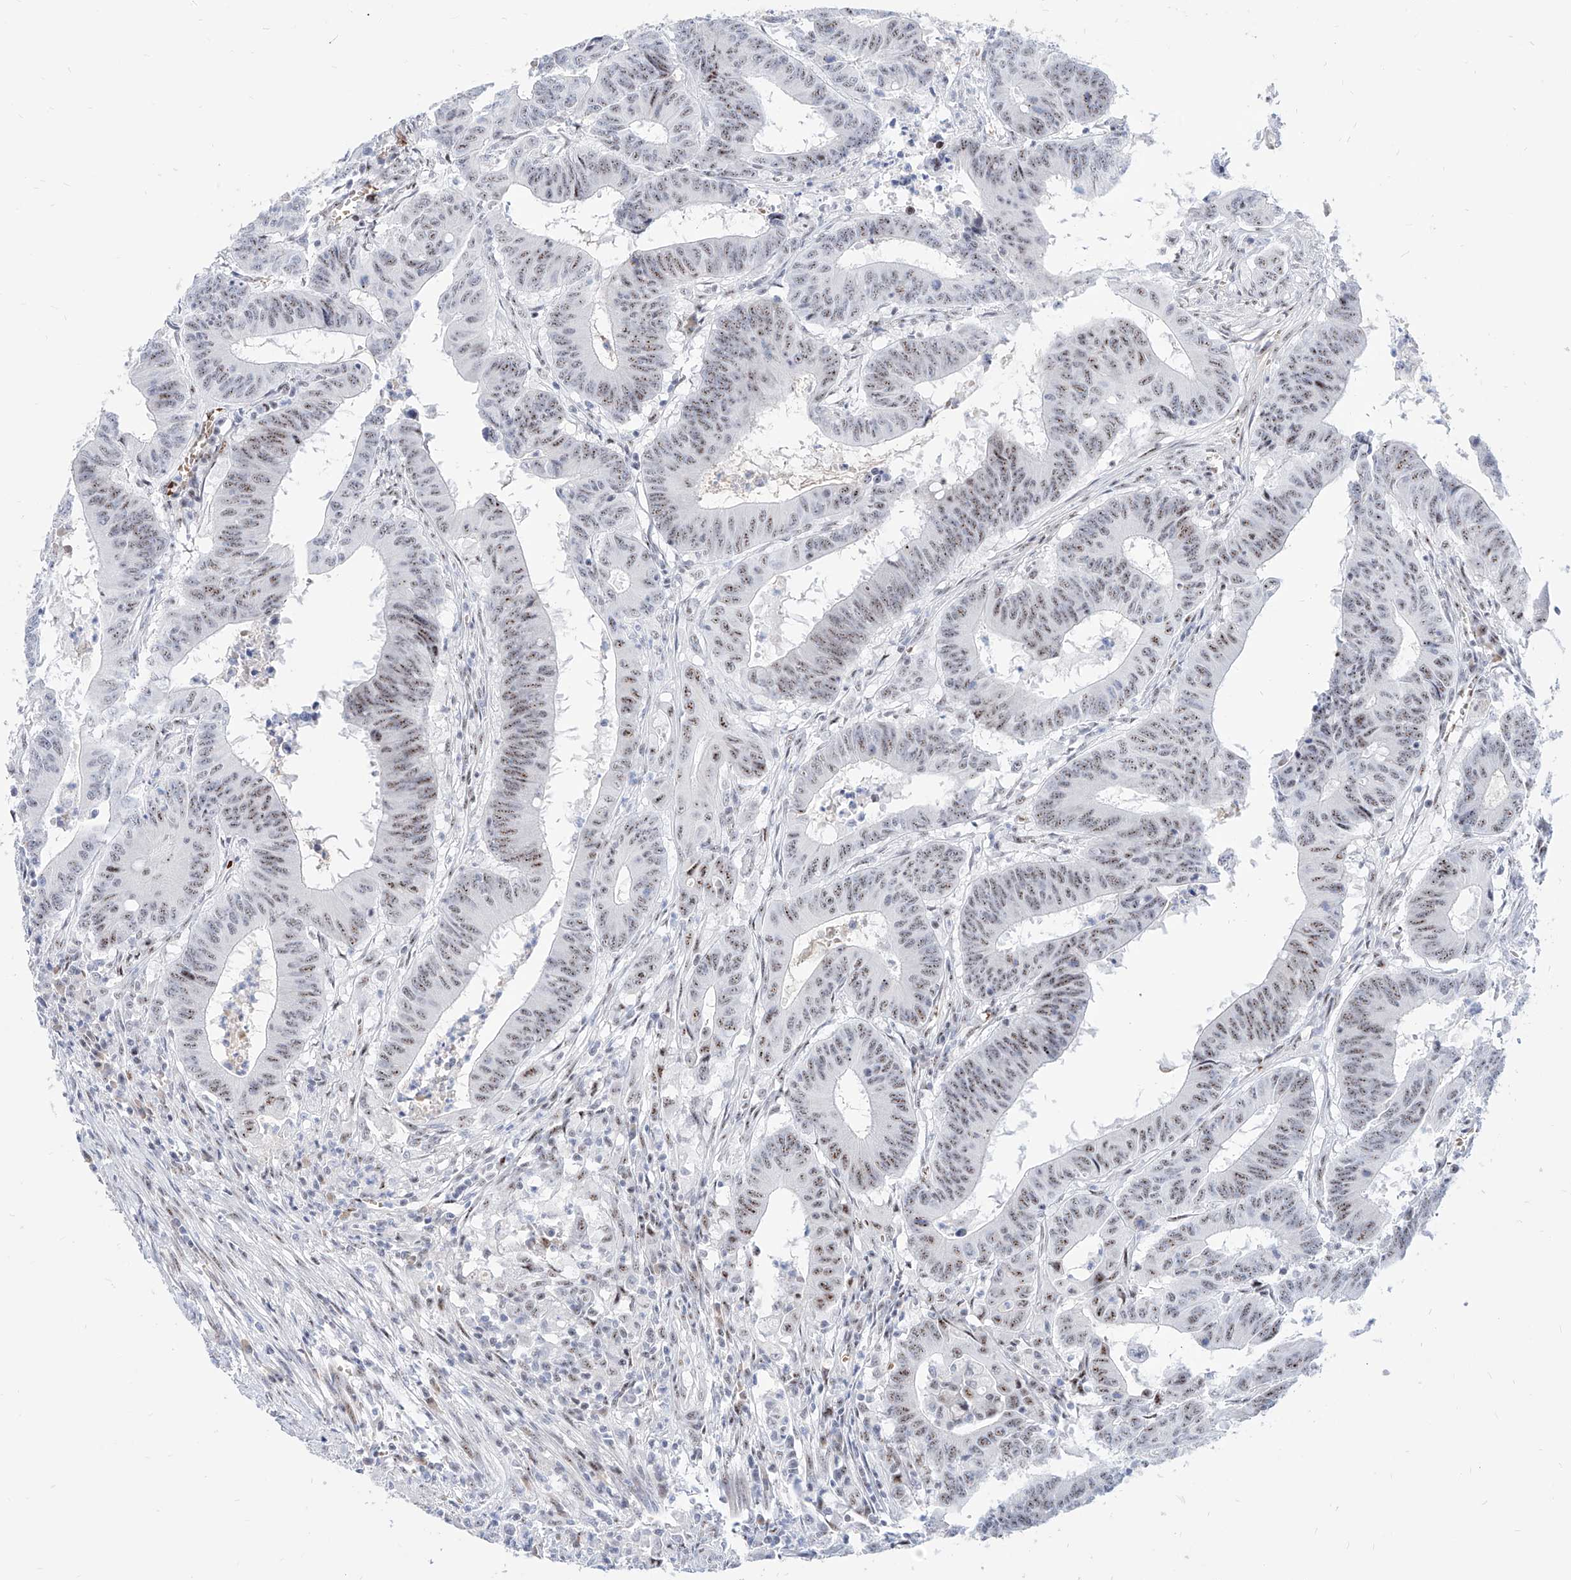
{"staining": {"intensity": "moderate", "quantity": ">75%", "location": "nuclear"}, "tissue": "colorectal cancer", "cell_type": "Tumor cells", "image_type": "cancer", "snomed": [{"axis": "morphology", "description": "Adenocarcinoma, NOS"}, {"axis": "topography", "description": "Colon"}], "caption": "Immunohistochemistry (IHC) photomicrograph of colorectal cancer (adenocarcinoma) stained for a protein (brown), which exhibits medium levels of moderate nuclear staining in about >75% of tumor cells.", "gene": "ZFP42", "patient": {"sex": "male", "age": 45}}